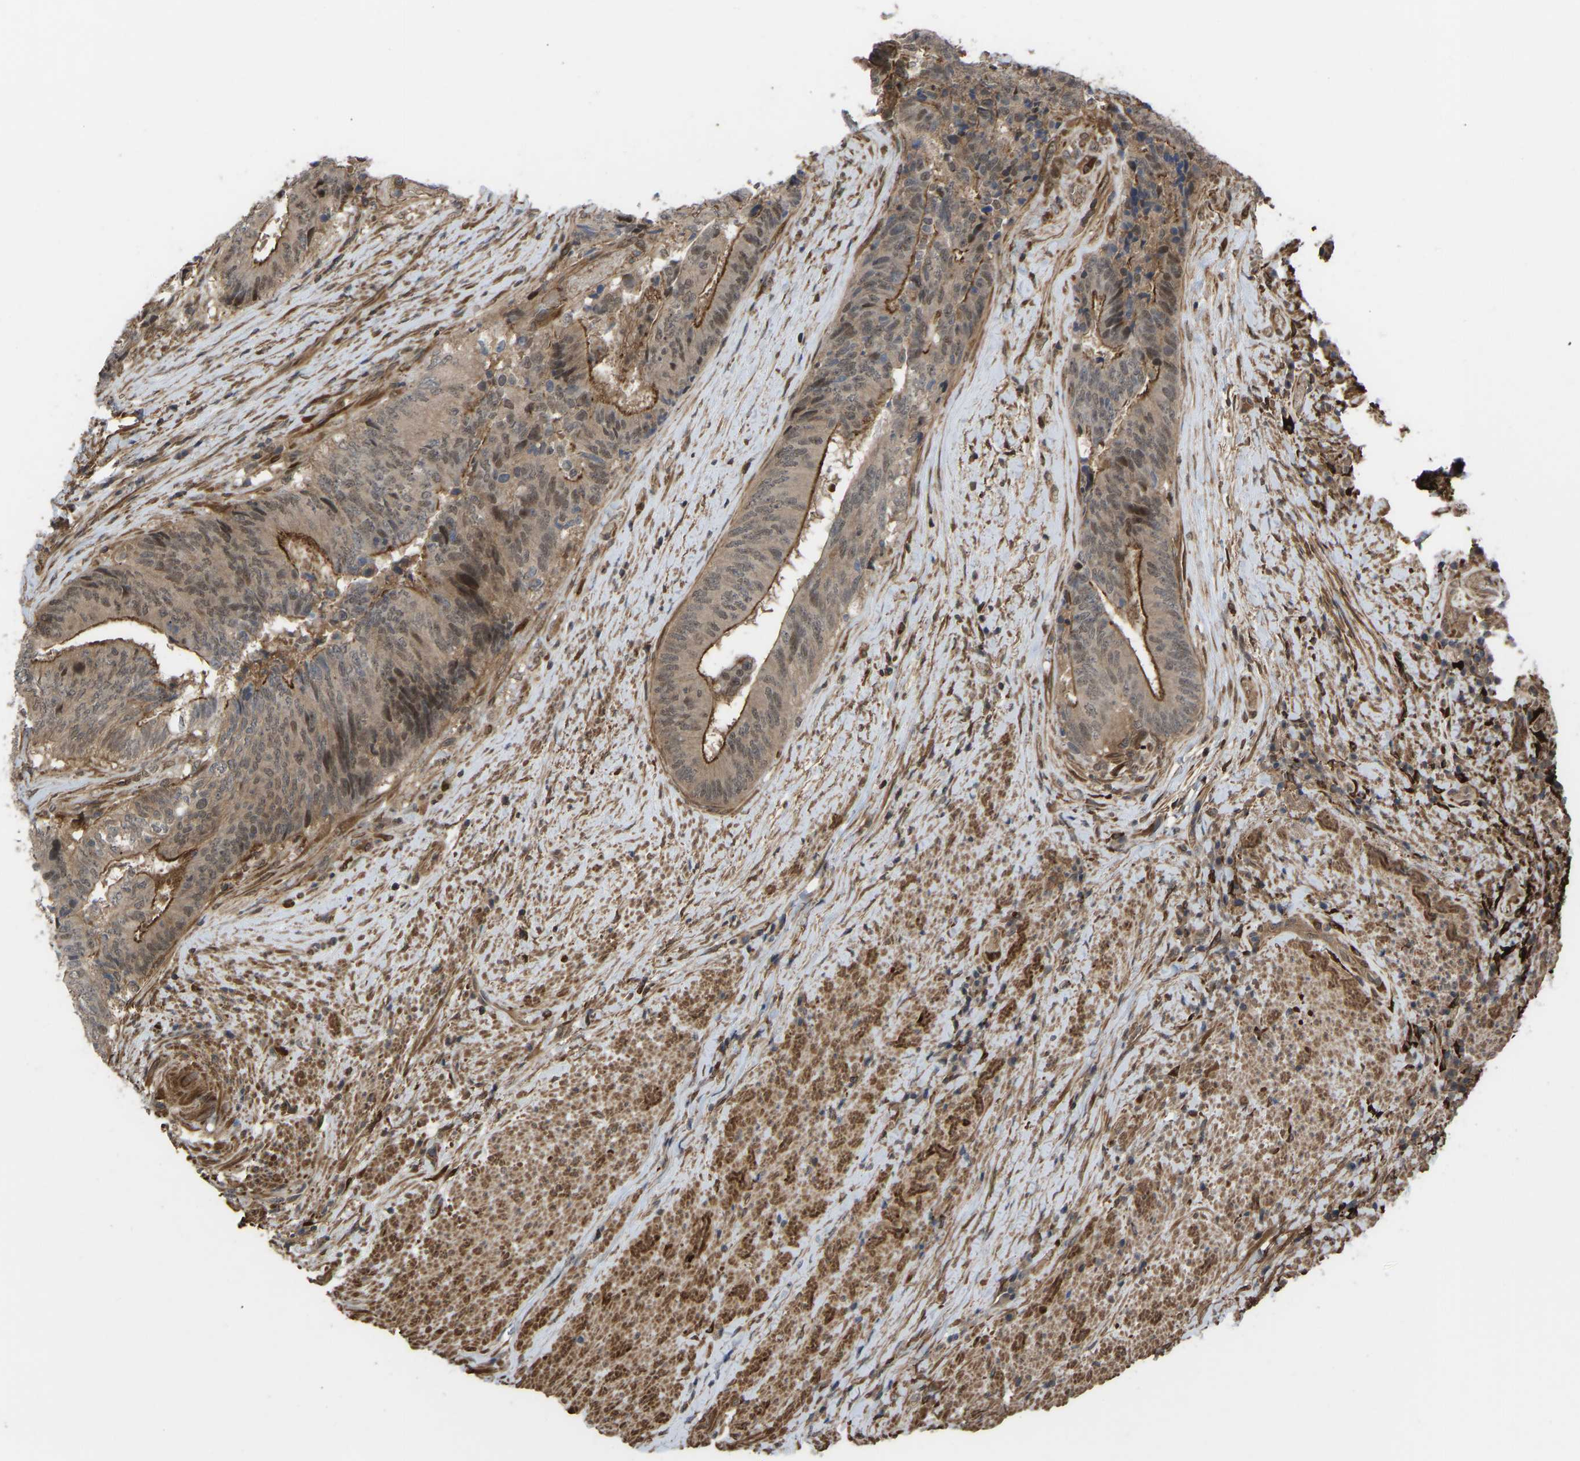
{"staining": {"intensity": "moderate", "quantity": ">75%", "location": "cytoplasmic/membranous,nuclear"}, "tissue": "colorectal cancer", "cell_type": "Tumor cells", "image_type": "cancer", "snomed": [{"axis": "morphology", "description": "Adenocarcinoma, NOS"}, {"axis": "topography", "description": "Rectum"}], "caption": "A medium amount of moderate cytoplasmic/membranous and nuclear expression is present in about >75% of tumor cells in colorectal cancer (adenocarcinoma) tissue. (brown staining indicates protein expression, while blue staining denotes nuclei).", "gene": "CYP7B1", "patient": {"sex": "male", "age": 72}}